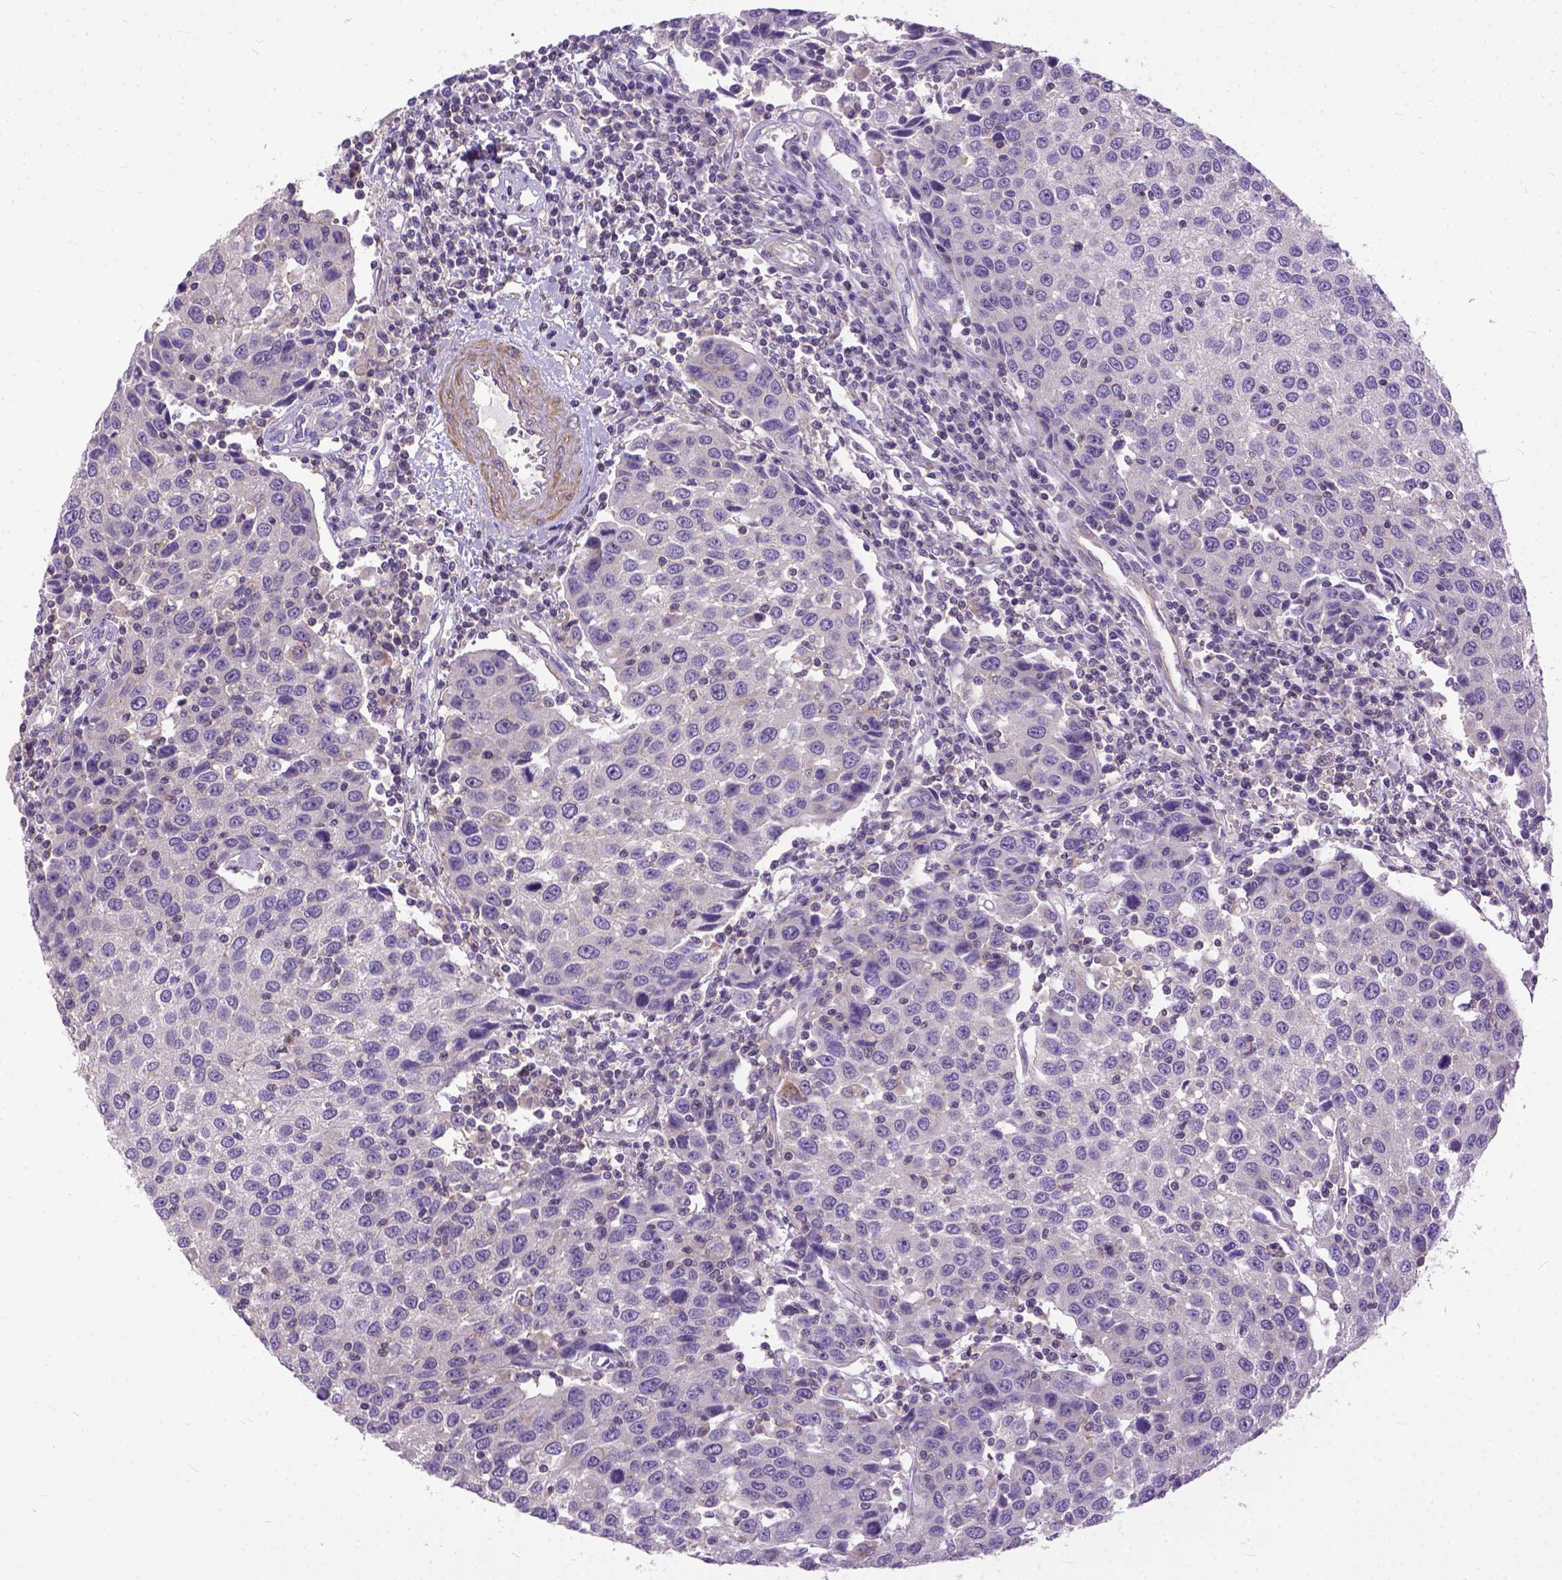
{"staining": {"intensity": "negative", "quantity": "none", "location": "none"}, "tissue": "urothelial cancer", "cell_type": "Tumor cells", "image_type": "cancer", "snomed": [{"axis": "morphology", "description": "Urothelial carcinoma, High grade"}, {"axis": "topography", "description": "Urinary bladder"}], "caption": "An image of urothelial carcinoma (high-grade) stained for a protein reveals no brown staining in tumor cells.", "gene": "BANF2", "patient": {"sex": "female", "age": 85}}